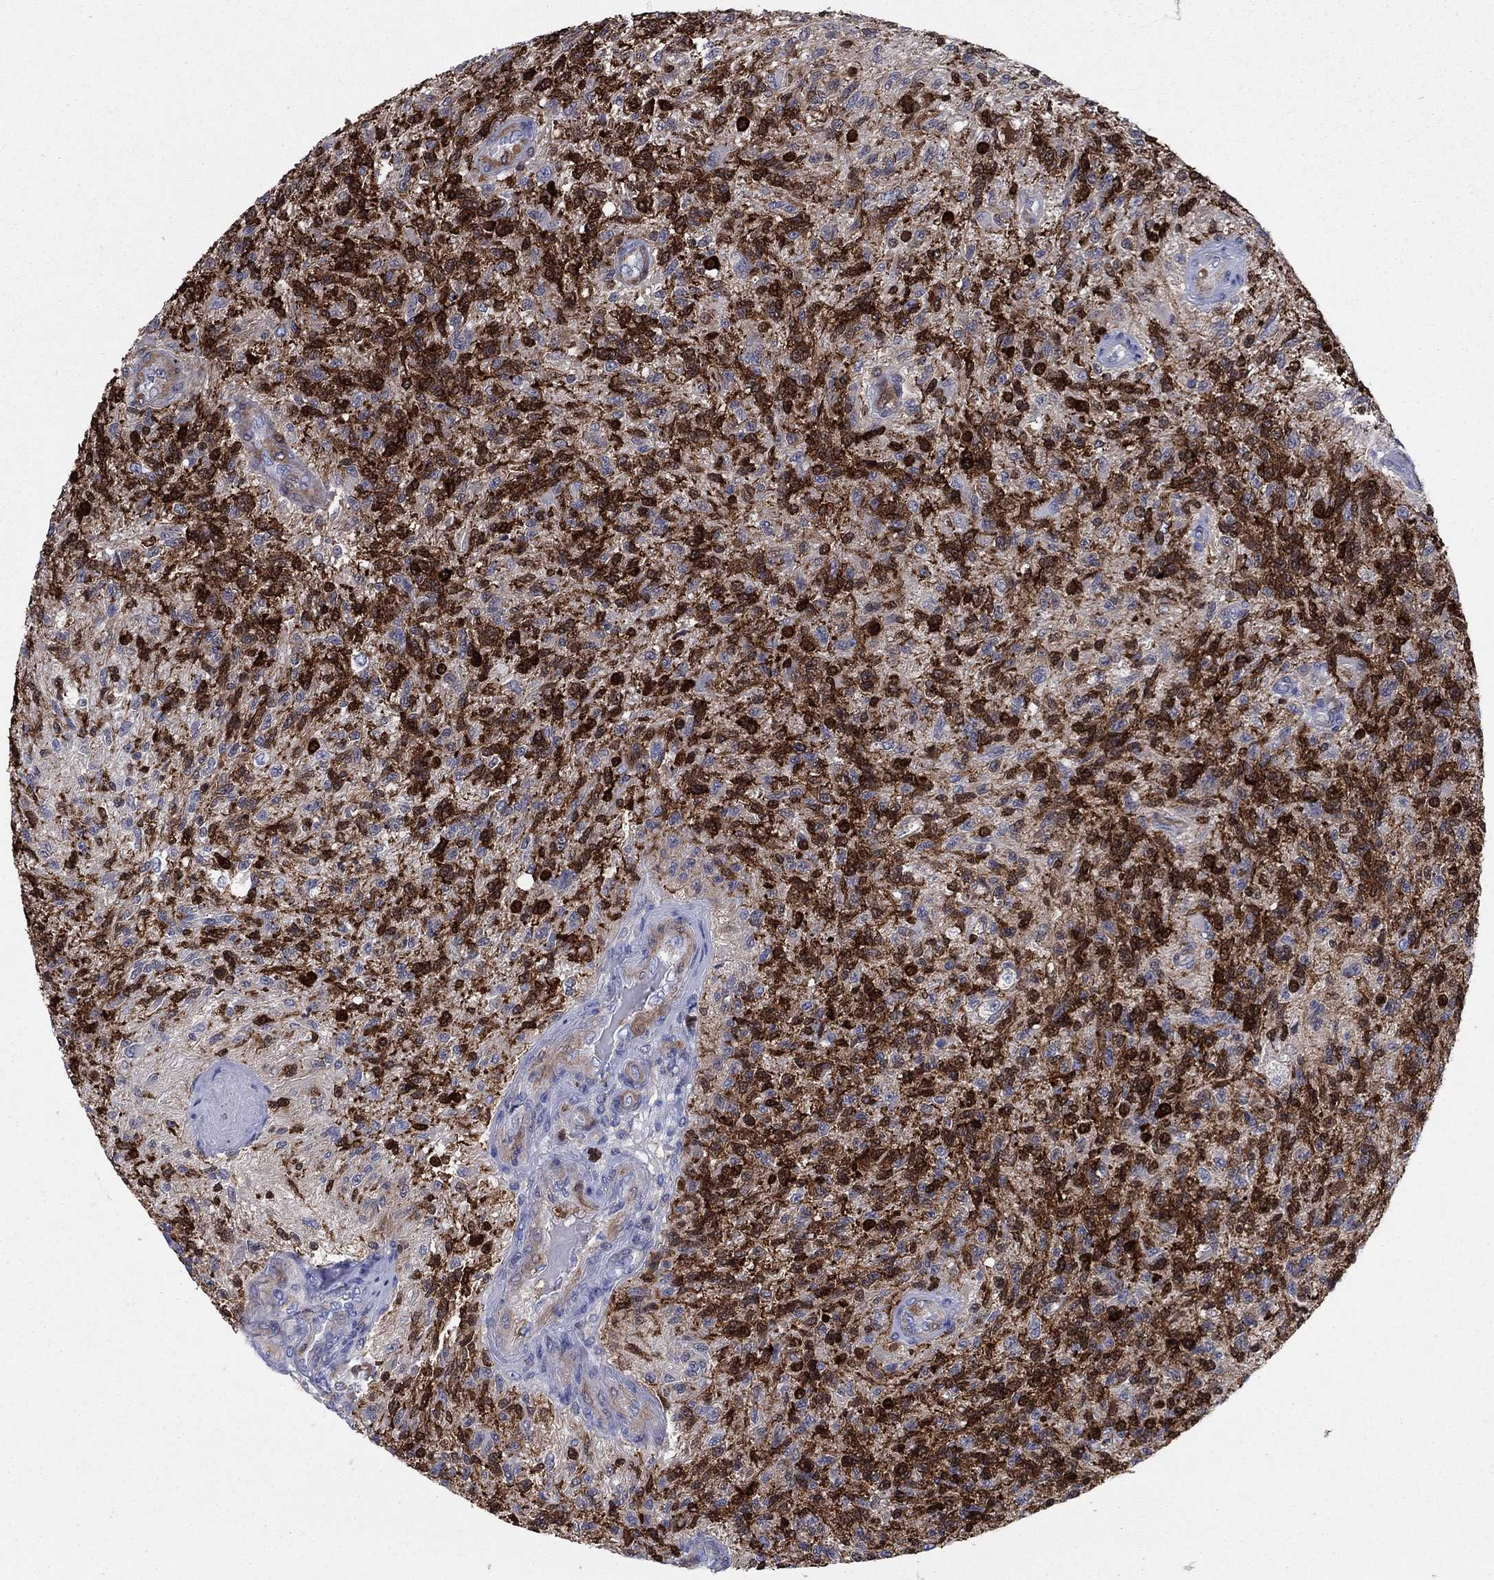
{"staining": {"intensity": "strong", "quantity": ">75%", "location": "cytoplasmic/membranous,nuclear"}, "tissue": "glioma", "cell_type": "Tumor cells", "image_type": "cancer", "snomed": [{"axis": "morphology", "description": "Glioma, malignant, High grade"}, {"axis": "topography", "description": "Brain"}], "caption": "Strong cytoplasmic/membranous and nuclear positivity for a protein is identified in approximately >75% of tumor cells of malignant glioma (high-grade) using IHC.", "gene": "STMN1", "patient": {"sex": "male", "age": 56}}